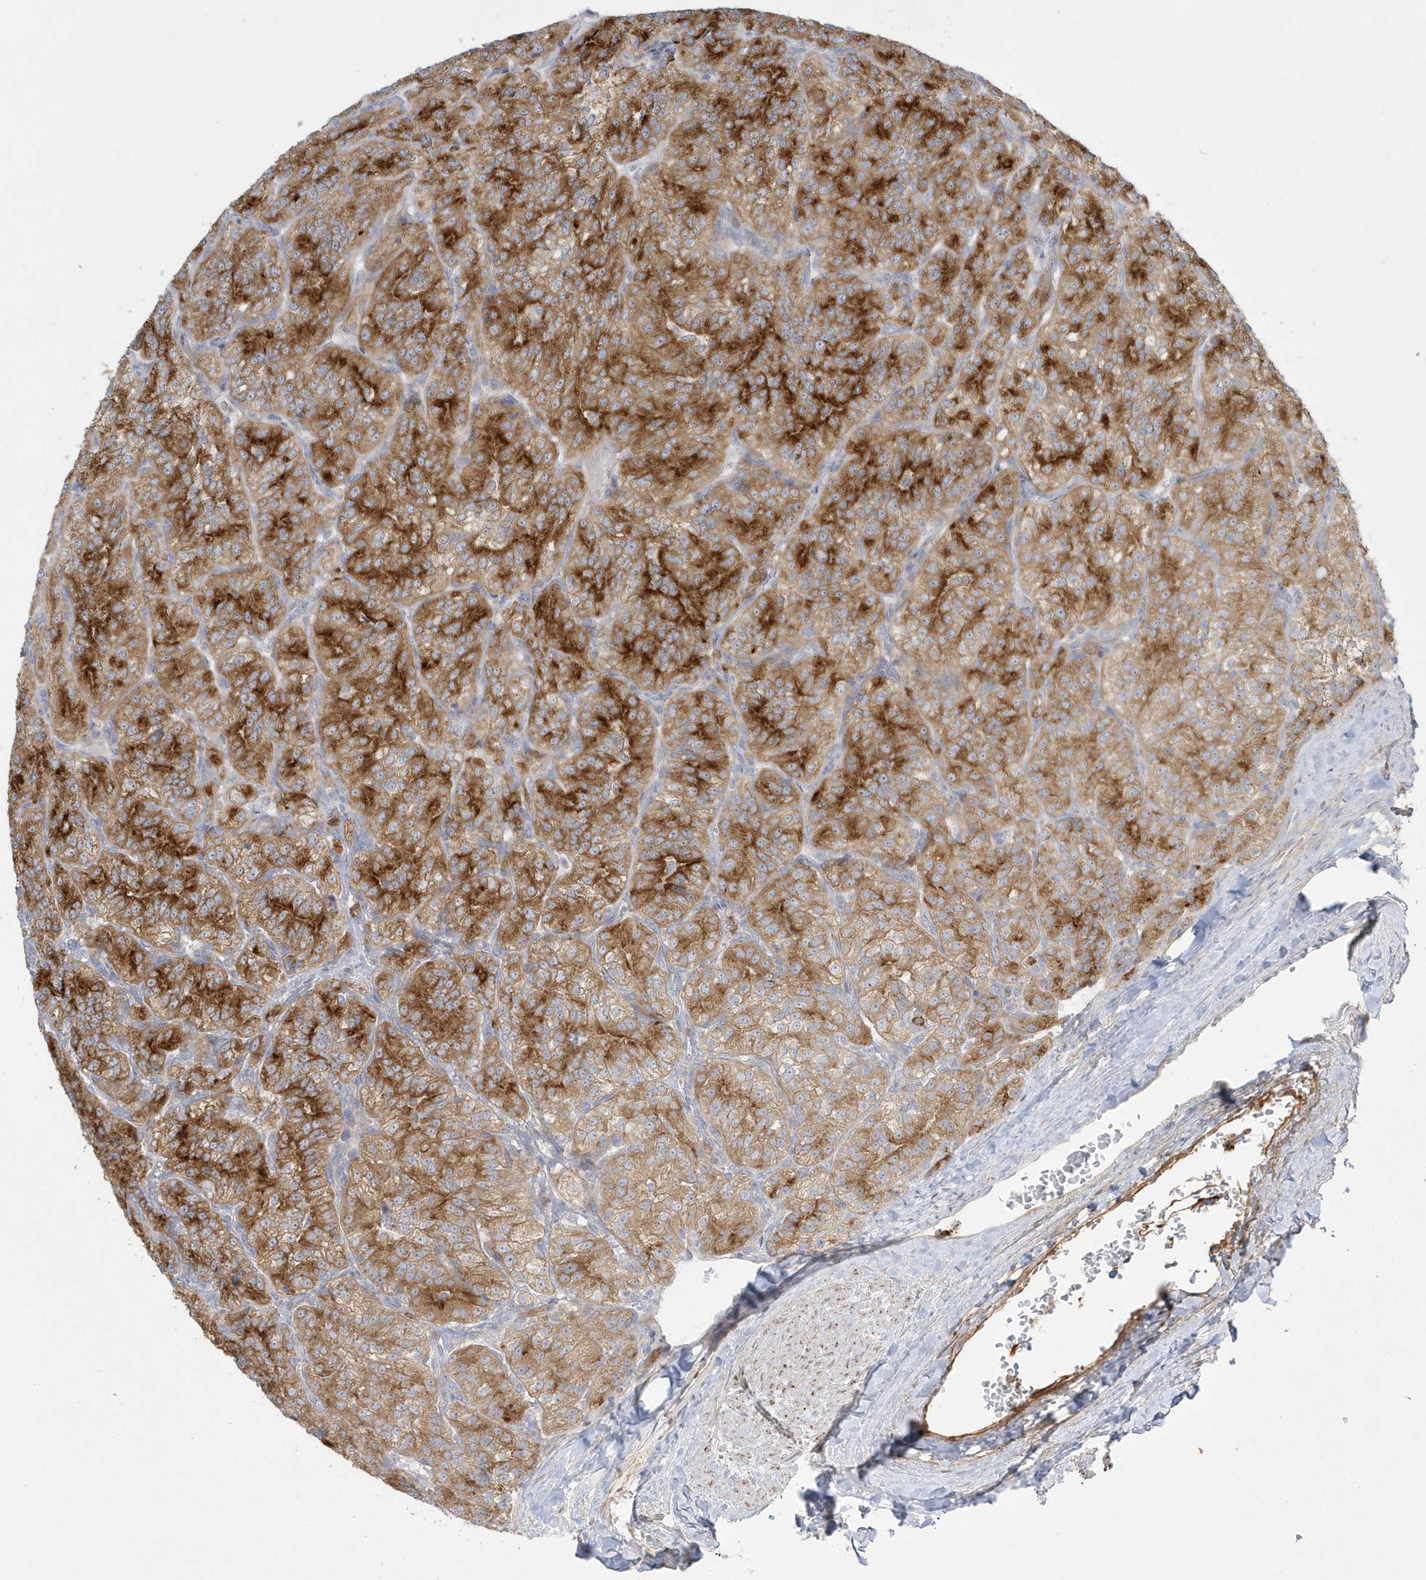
{"staining": {"intensity": "strong", "quantity": ">75%", "location": "cytoplasmic/membranous"}, "tissue": "renal cancer", "cell_type": "Tumor cells", "image_type": "cancer", "snomed": [{"axis": "morphology", "description": "Adenocarcinoma, NOS"}, {"axis": "topography", "description": "Kidney"}], "caption": "This histopathology image exhibits immunohistochemistry (IHC) staining of human renal cancer (adenocarcinoma), with high strong cytoplasmic/membranous staining in approximately >75% of tumor cells.", "gene": "DNAJC18", "patient": {"sex": "female", "age": 63}}